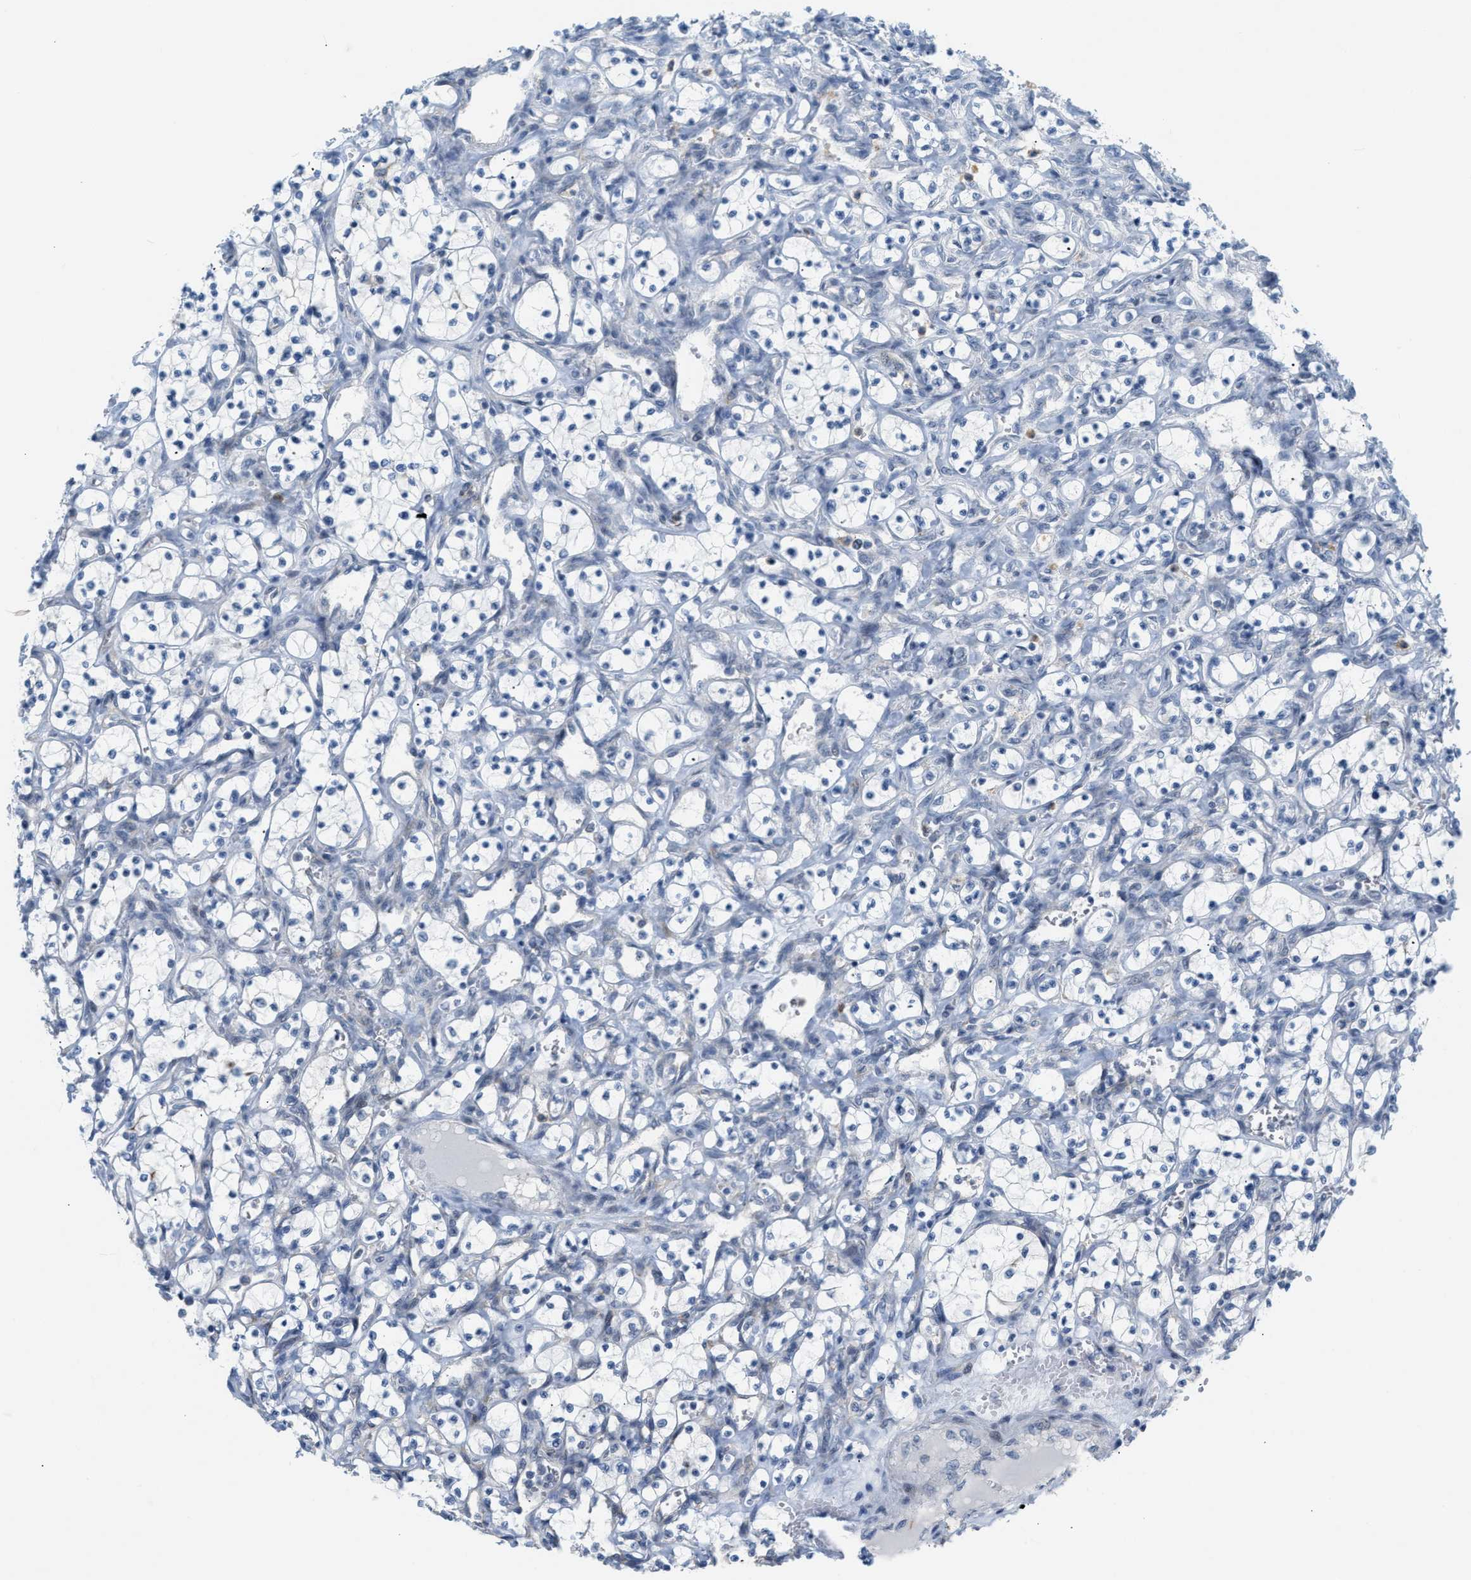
{"staining": {"intensity": "negative", "quantity": "none", "location": "none"}, "tissue": "renal cancer", "cell_type": "Tumor cells", "image_type": "cancer", "snomed": [{"axis": "morphology", "description": "Adenocarcinoma, NOS"}, {"axis": "topography", "description": "Kidney"}], "caption": "A high-resolution micrograph shows immunohistochemistry staining of adenocarcinoma (renal), which demonstrates no significant expression in tumor cells.", "gene": "ZNF408", "patient": {"sex": "female", "age": 69}}